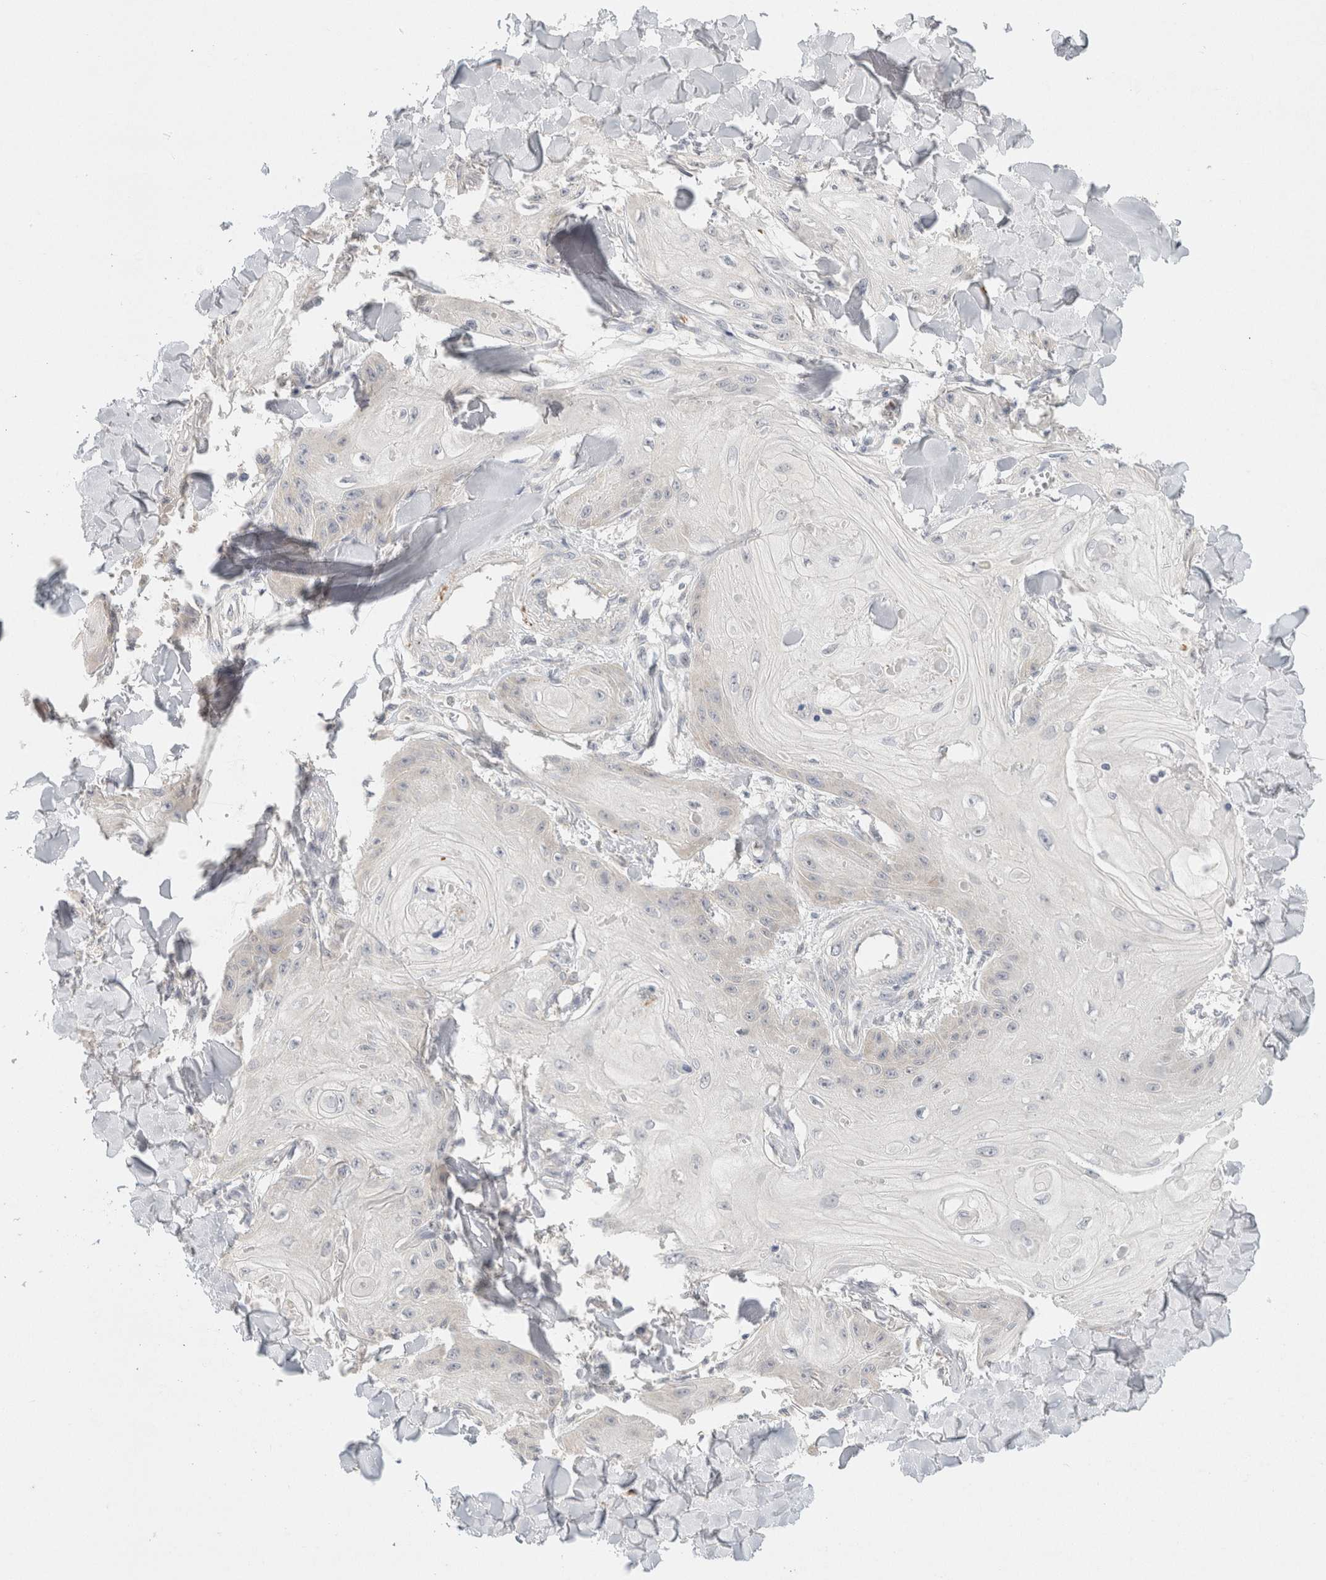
{"staining": {"intensity": "negative", "quantity": "none", "location": "none"}, "tissue": "skin cancer", "cell_type": "Tumor cells", "image_type": "cancer", "snomed": [{"axis": "morphology", "description": "Squamous cell carcinoma, NOS"}, {"axis": "topography", "description": "Skin"}], "caption": "The immunohistochemistry histopathology image has no significant expression in tumor cells of skin cancer tissue.", "gene": "CHRM4", "patient": {"sex": "male", "age": 74}}